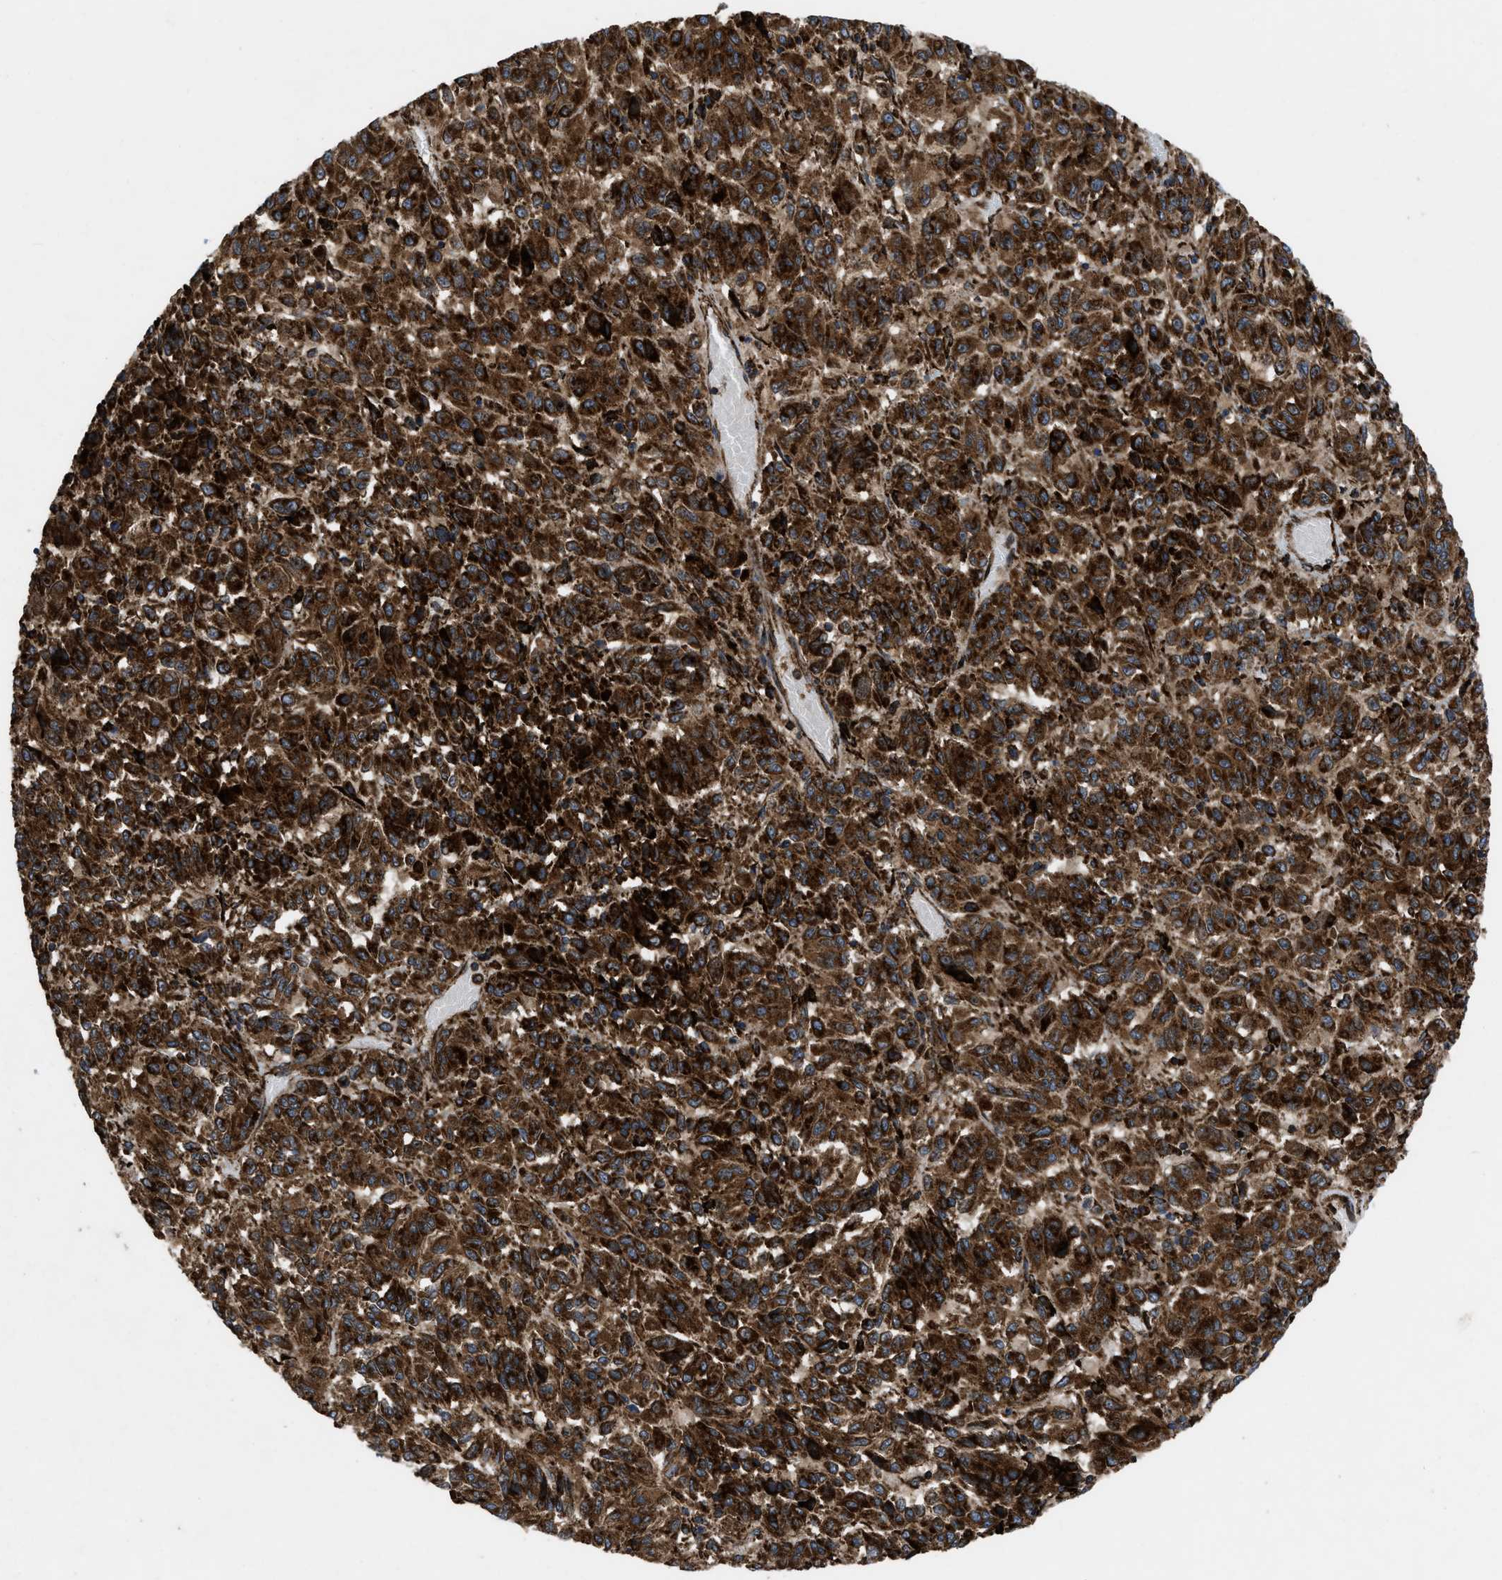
{"staining": {"intensity": "strong", "quantity": ">75%", "location": "cytoplasmic/membranous"}, "tissue": "melanoma", "cell_type": "Tumor cells", "image_type": "cancer", "snomed": [{"axis": "morphology", "description": "Malignant melanoma, Metastatic site"}, {"axis": "topography", "description": "Lung"}], "caption": "Immunohistochemistry photomicrograph of neoplastic tissue: melanoma stained using immunohistochemistry reveals high levels of strong protein expression localized specifically in the cytoplasmic/membranous of tumor cells, appearing as a cytoplasmic/membranous brown color.", "gene": "PER3", "patient": {"sex": "male", "age": 64}}